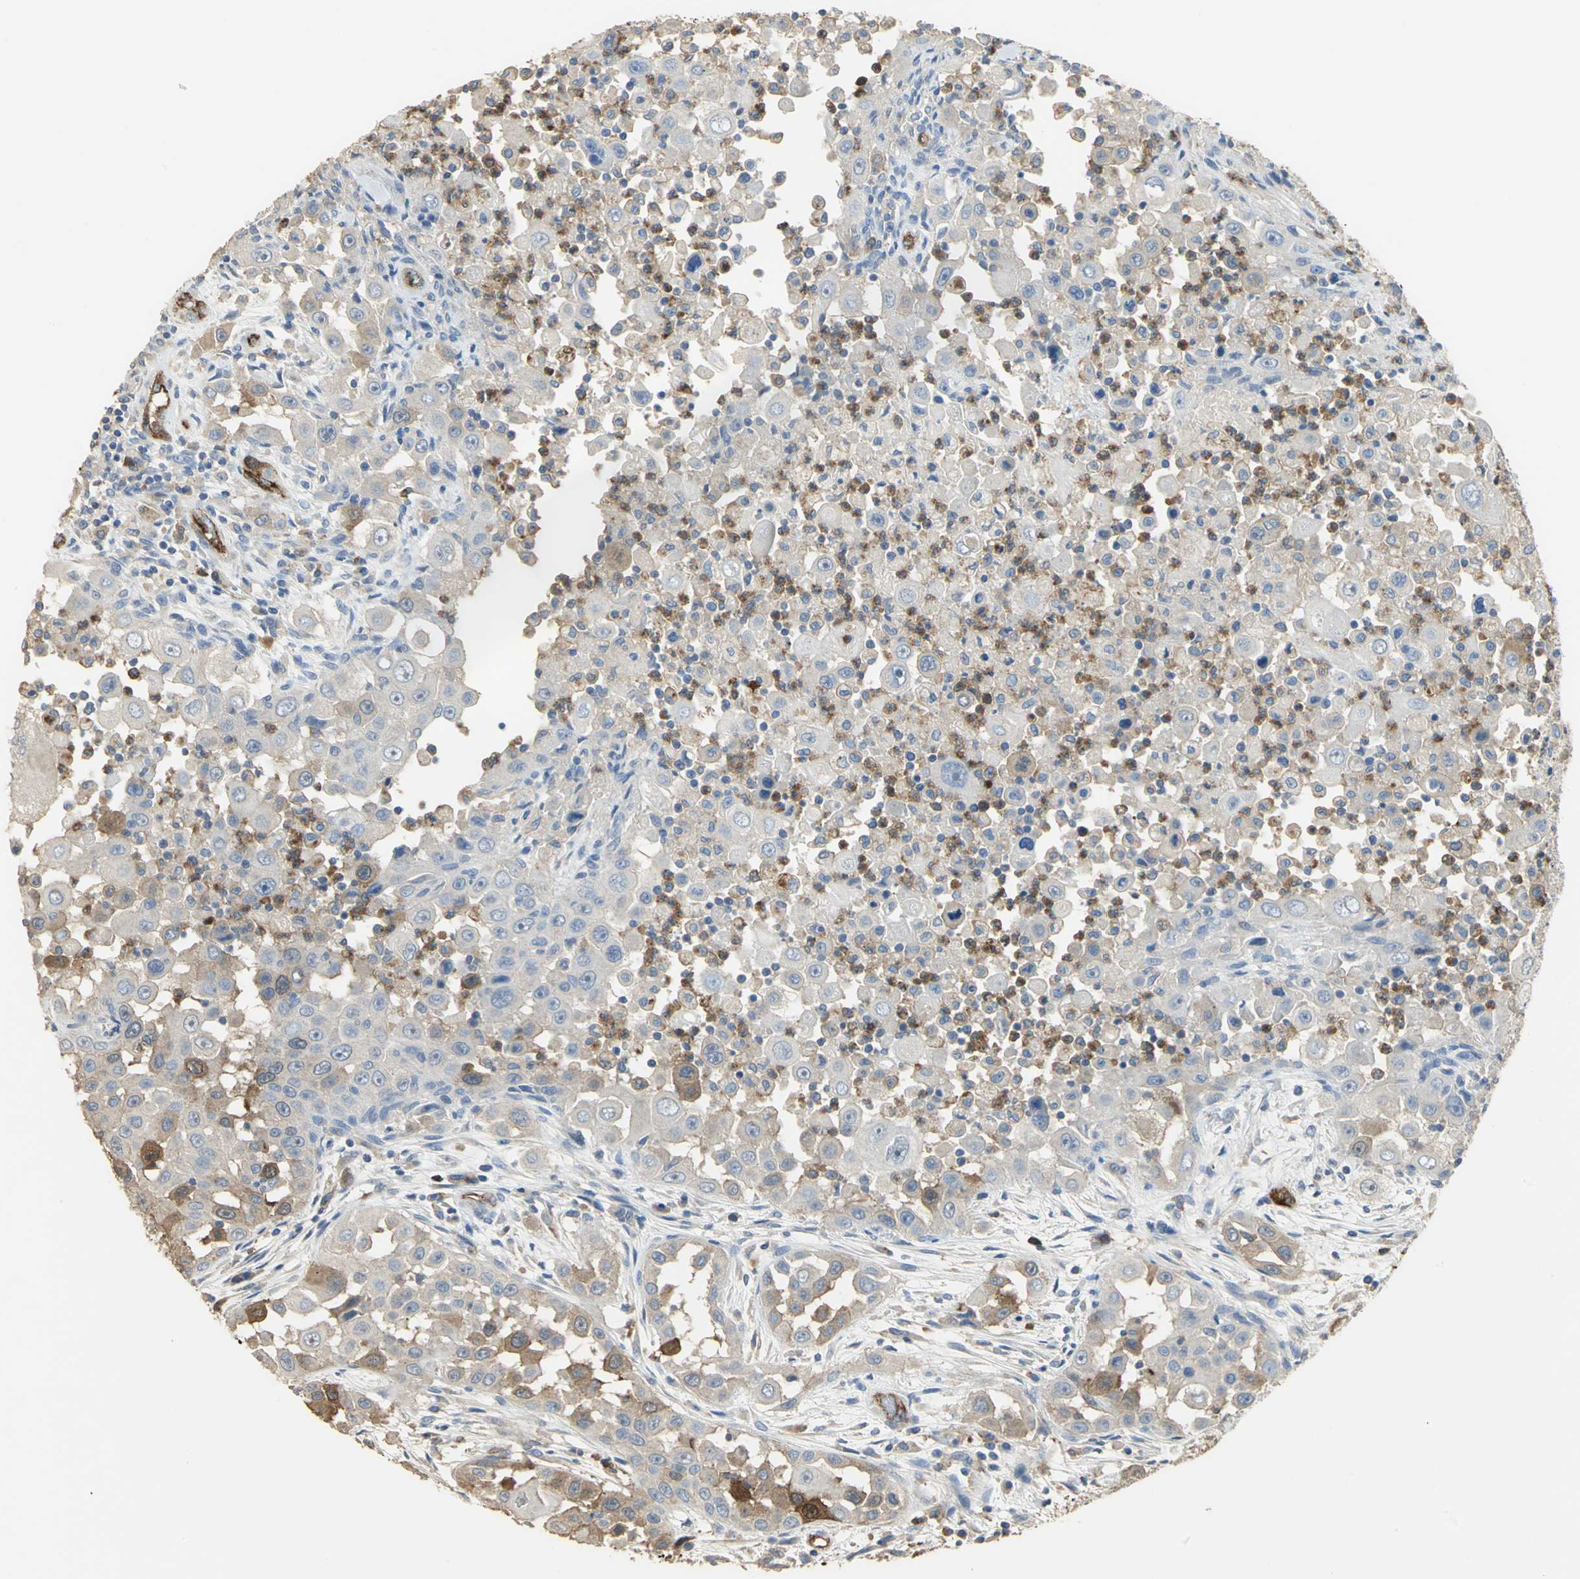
{"staining": {"intensity": "strong", "quantity": "<25%", "location": "cytoplasmic/membranous"}, "tissue": "head and neck cancer", "cell_type": "Tumor cells", "image_type": "cancer", "snomed": [{"axis": "morphology", "description": "Carcinoma, NOS"}, {"axis": "topography", "description": "Head-Neck"}], "caption": "Head and neck cancer was stained to show a protein in brown. There is medium levels of strong cytoplasmic/membranous staining in approximately <25% of tumor cells.", "gene": "DLGAP5", "patient": {"sex": "male", "age": 87}}